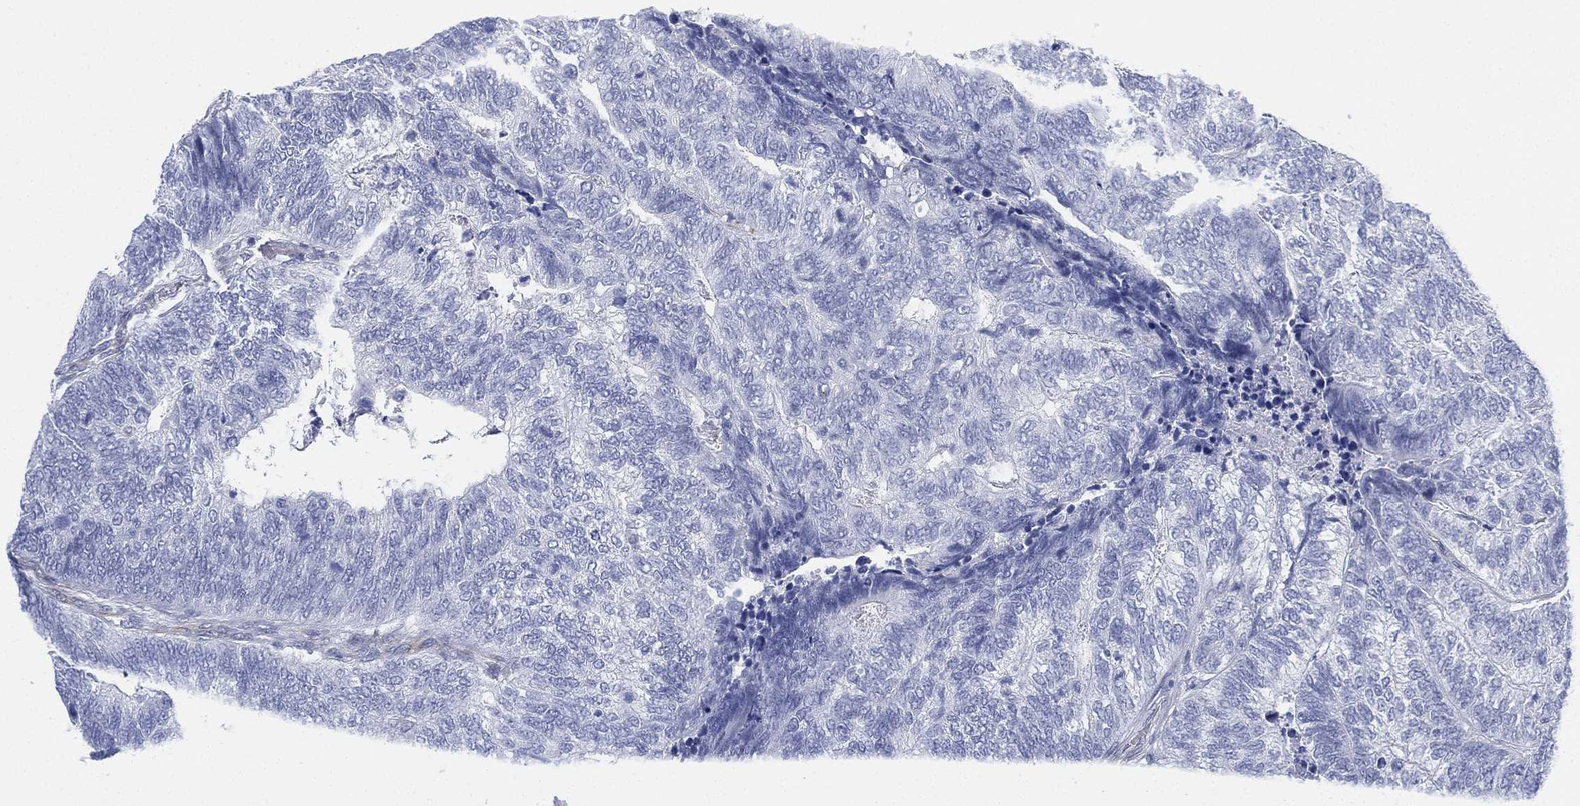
{"staining": {"intensity": "negative", "quantity": "none", "location": "none"}, "tissue": "colorectal cancer", "cell_type": "Tumor cells", "image_type": "cancer", "snomed": [{"axis": "morphology", "description": "Adenocarcinoma, NOS"}, {"axis": "topography", "description": "Colon"}], "caption": "Tumor cells are negative for brown protein staining in colorectal cancer (adenocarcinoma).", "gene": "PSKH2", "patient": {"sex": "female", "age": 67}}